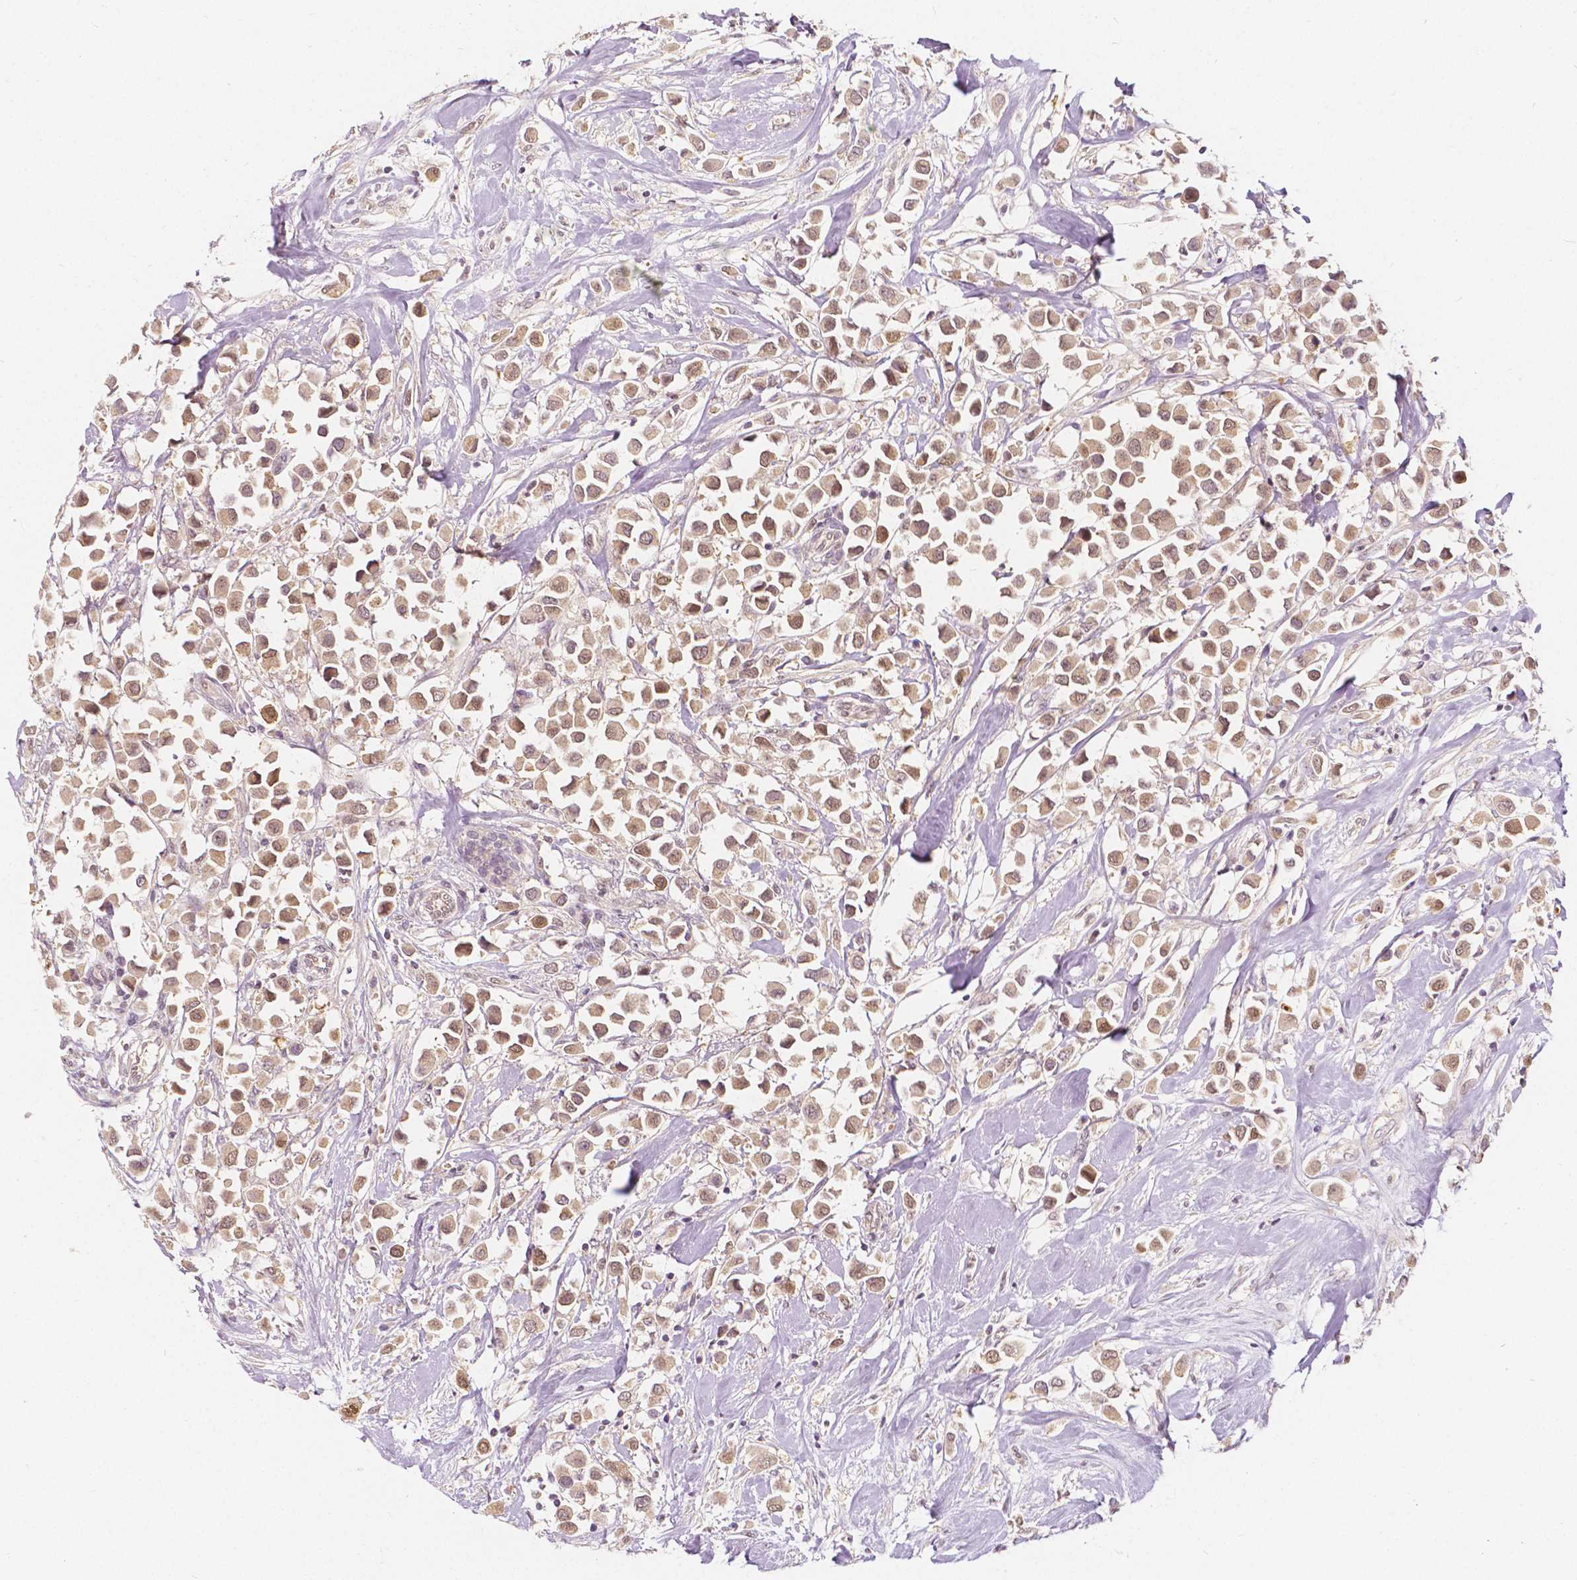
{"staining": {"intensity": "weak", "quantity": ">75%", "location": "cytoplasmic/membranous,nuclear"}, "tissue": "breast cancer", "cell_type": "Tumor cells", "image_type": "cancer", "snomed": [{"axis": "morphology", "description": "Duct carcinoma"}, {"axis": "topography", "description": "Breast"}], "caption": "Immunohistochemistry (IHC) (DAB) staining of breast cancer (infiltrating ductal carcinoma) exhibits weak cytoplasmic/membranous and nuclear protein staining in about >75% of tumor cells.", "gene": "NAPRT", "patient": {"sex": "female", "age": 61}}